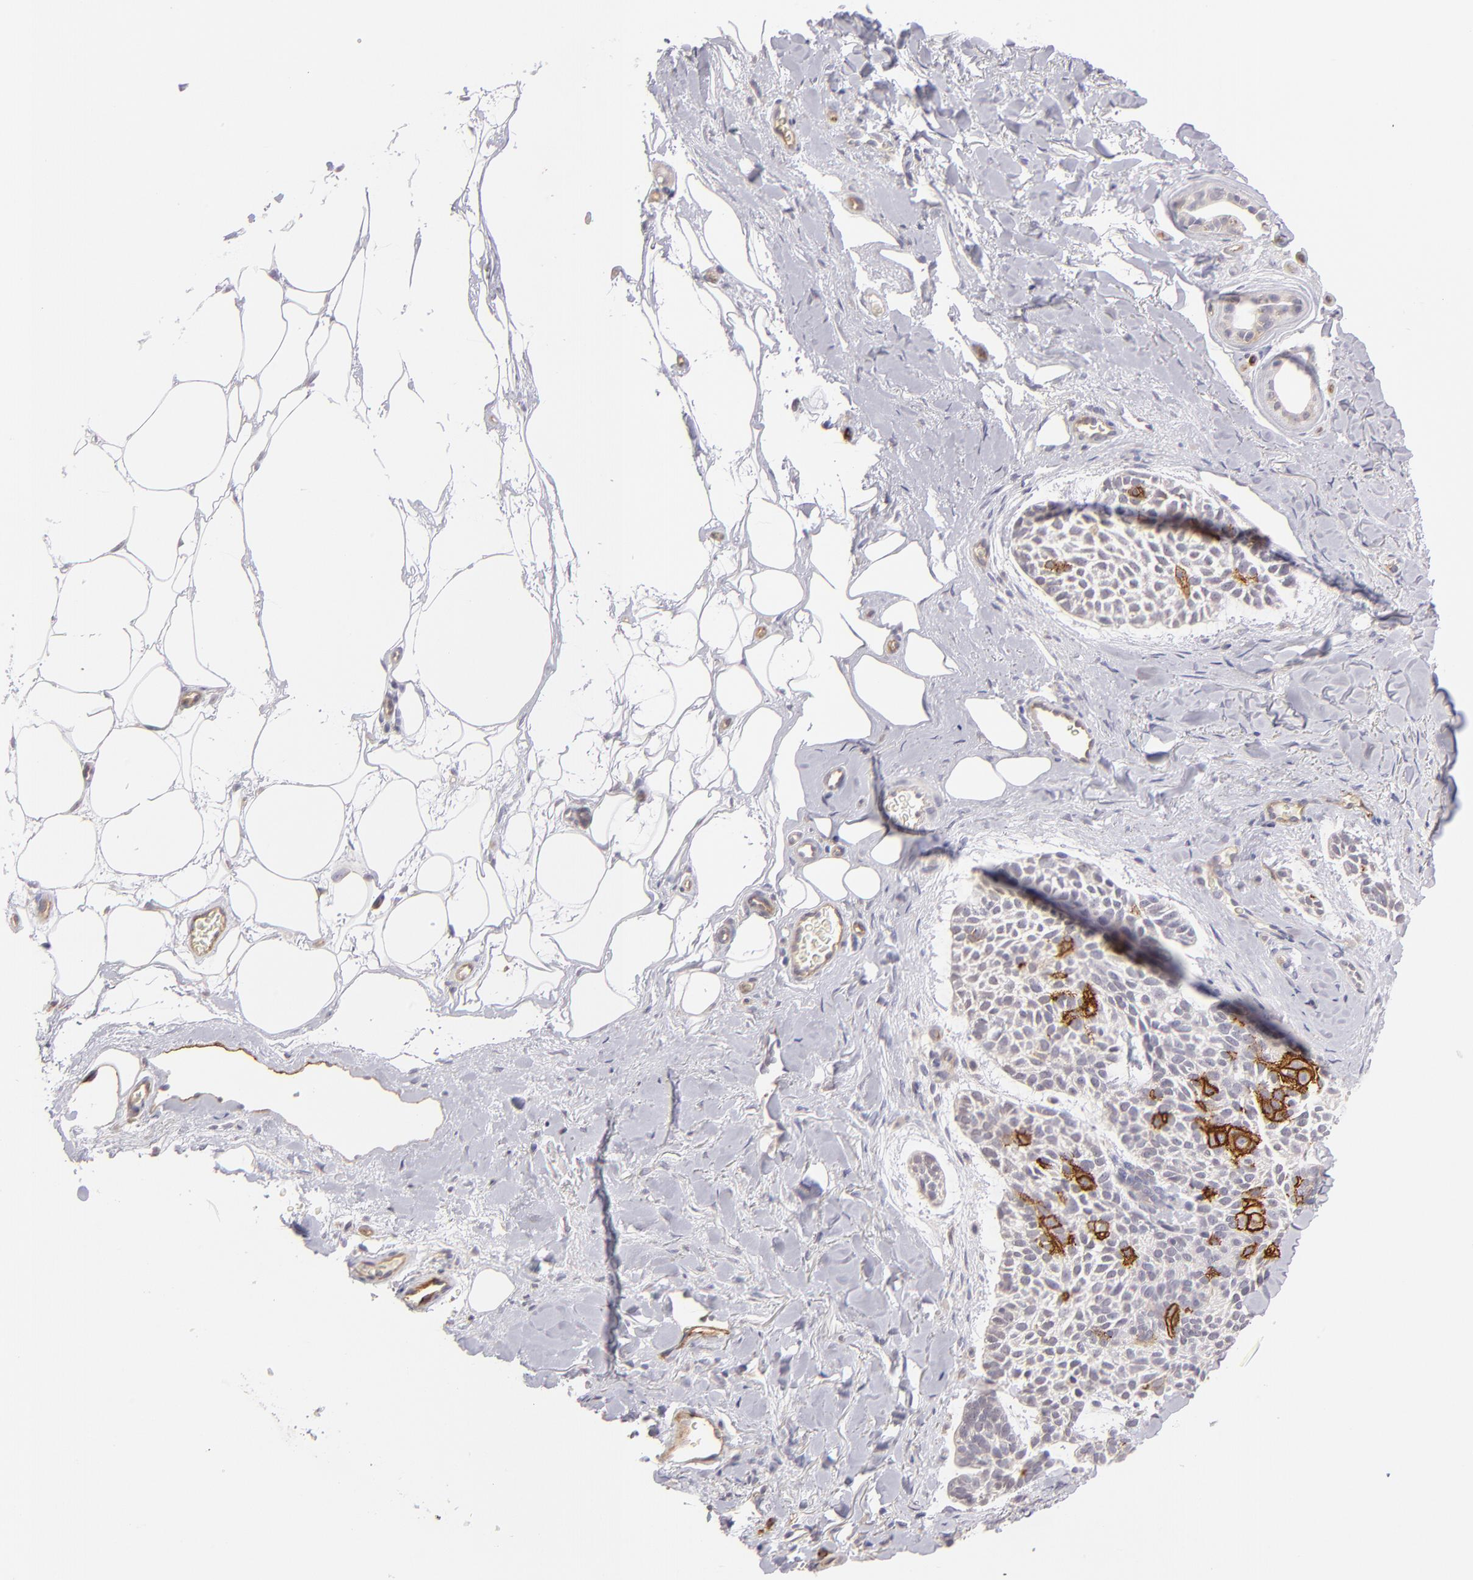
{"staining": {"intensity": "strong", "quantity": "<25%", "location": "cytoplasmic/membranous"}, "tissue": "skin cancer", "cell_type": "Tumor cells", "image_type": "cancer", "snomed": [{"axis": "morphology", "description": "Normal tissue, NOS"}, {"axis": "morphology", "description": "Basal cell carcinoma"}, {"axis": "topography", "description": "Skin"}], "caption": "Protein staining of skin cancer (basal cell carcinoma) tissue shows strong cytoplasmic/membranous staining in about <25% of tumor cells.", "gene": "THBD", "patient": {"sex": "female", "age": 70}}